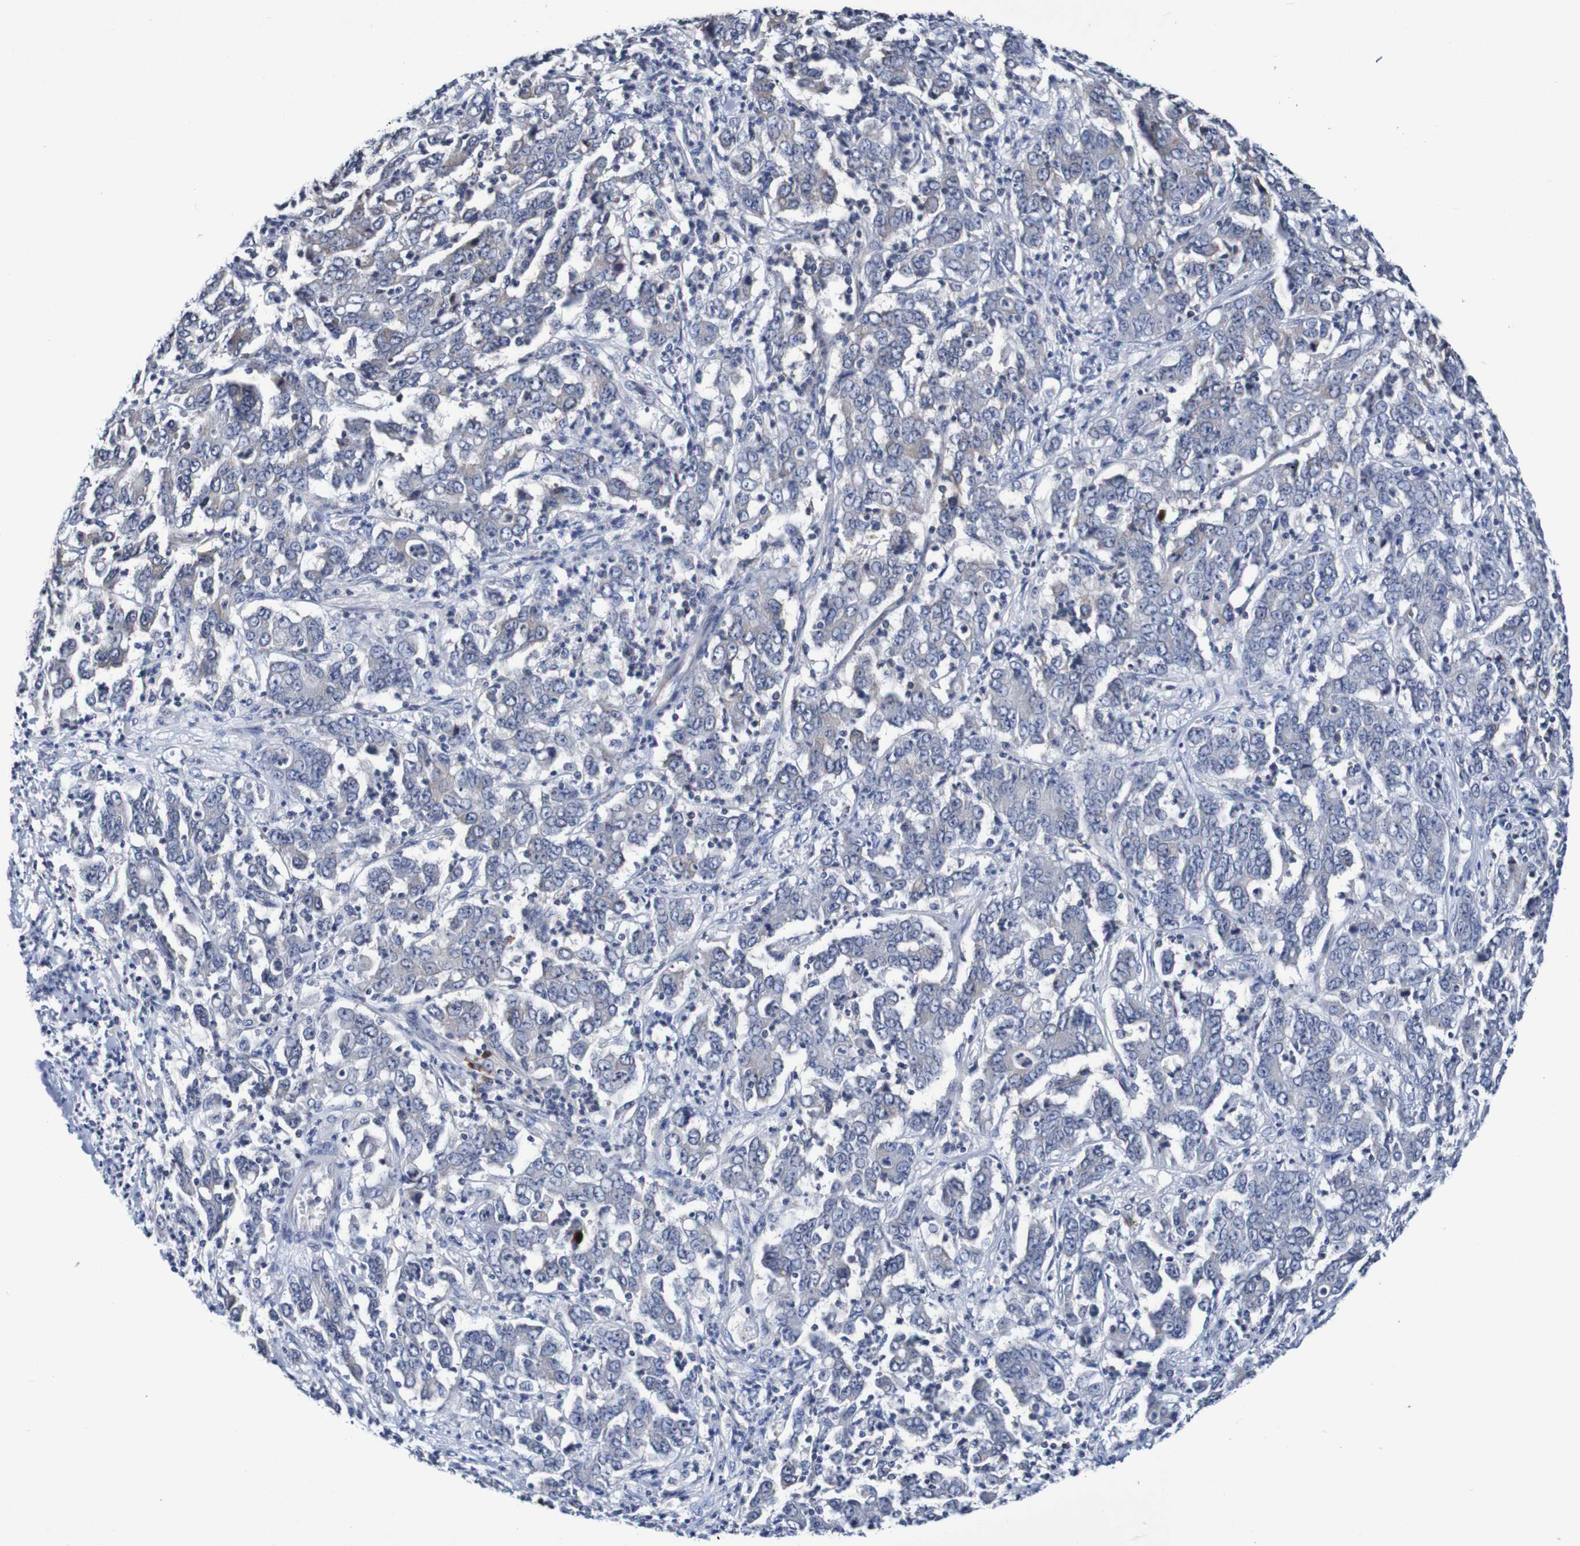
{"staining": {"intensity": "negative", "quantity": "none", "location": "none"}, "tissue": "stomach cancer", "cell_type": "Tumor cells", "image_type": "cancer", "snomed": [{"axis": "morphology", "description": "Adenocarcinoma, NOS"}, {"axis": "topography", "description": "Stomach, lower"}], "caption": "This is a histopathology image of immunohistochemistry (IHC) staining of stomach adenocarcinoma, which shows no staining in tumor cells.", "gene": "ACVR1C", "patient": {"sex": "female", "age": 71}}